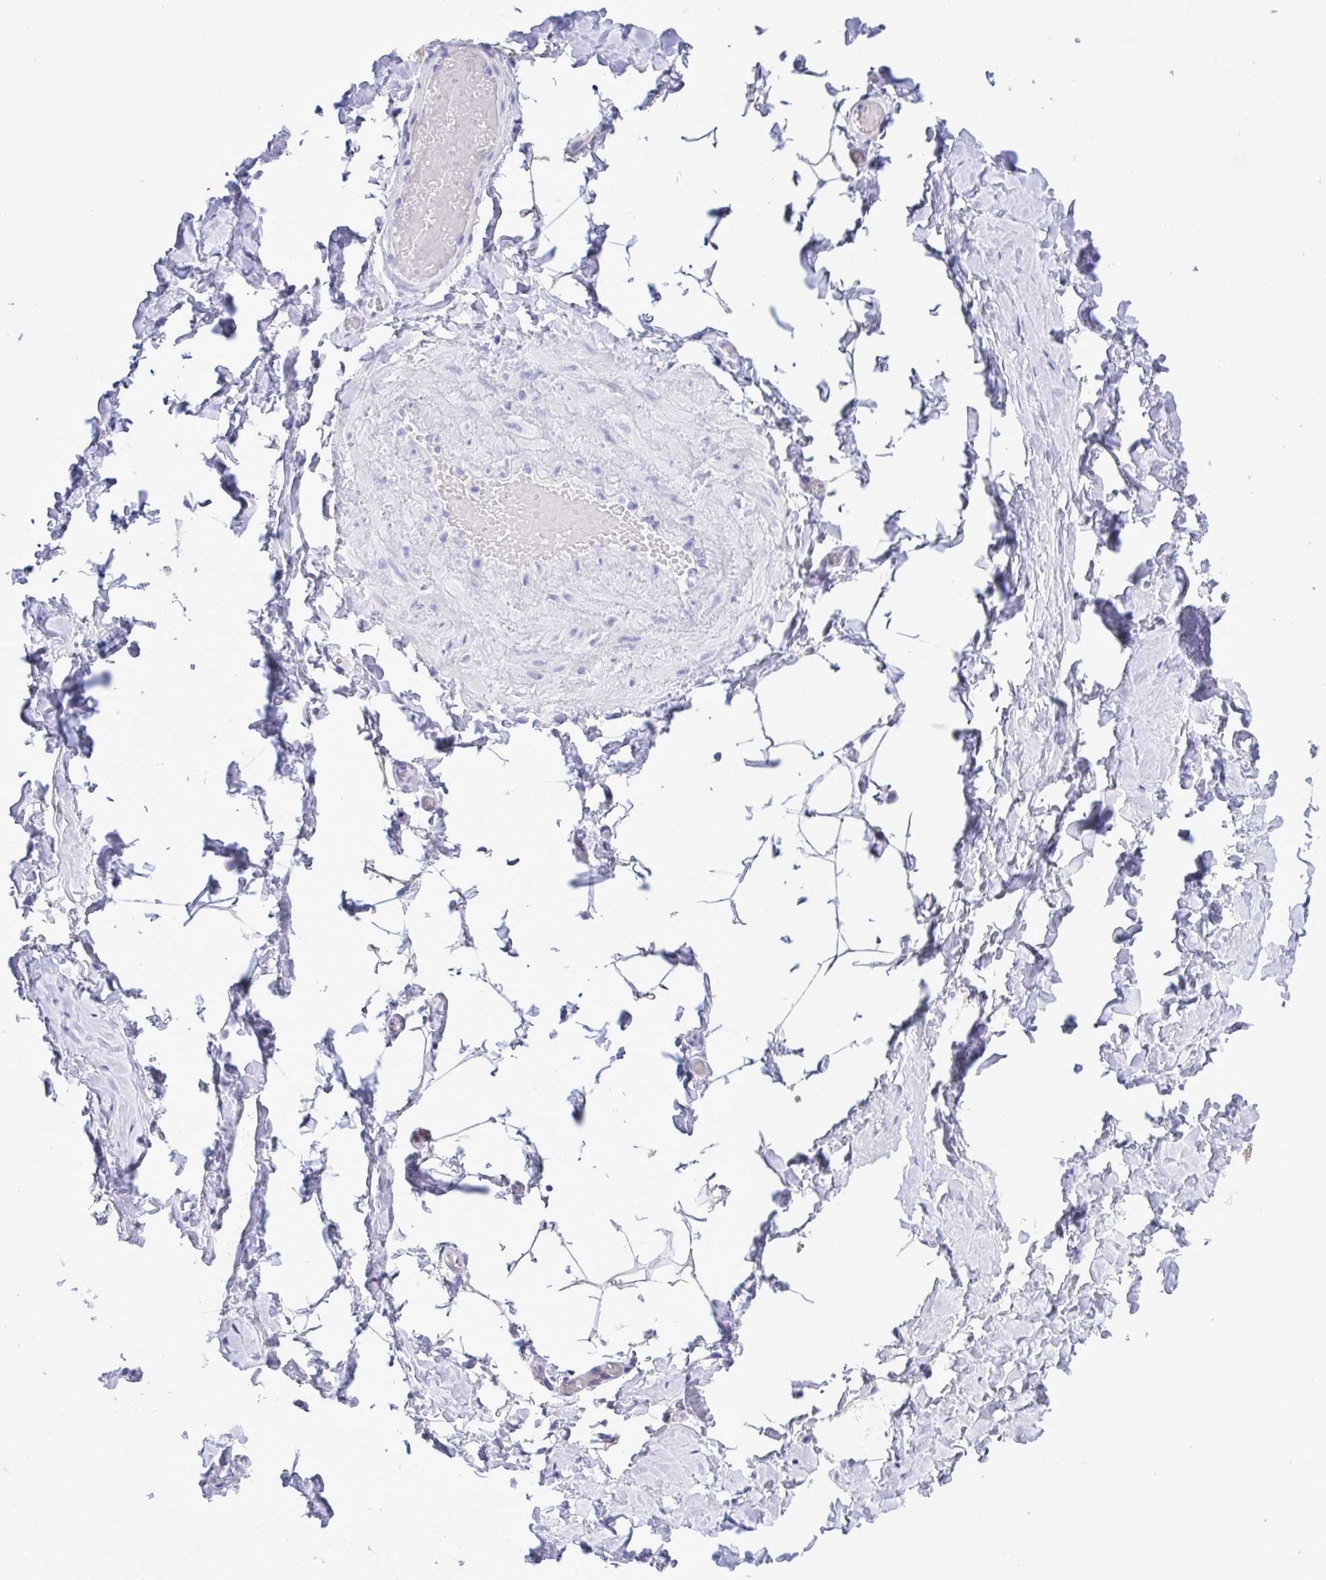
{"staining": {"intensity": "negative", "quantity": "none", "location": "none"}, "tissue": "adipose tissue", "cell_type": "Adipocytes", "image_type": "normal", "snomed": [{"axis": "morphology", "description": "Normal tissue, NOS"}, {"axis": "topography", "description": "Soft tissue"}, {"axis": "topography", "description": "Adipose tissue"}, {"axis": "topography", "description": "Vascular tissue"}, {"axis": "topography", "description": "Peripheral nerve tissue"}], "caption": "Protein analysis of normal adipose tissue shows no significant staining in adipocytes.", "gene": "PGM2L1", "patient": {"sex": "male", "age": 29}}